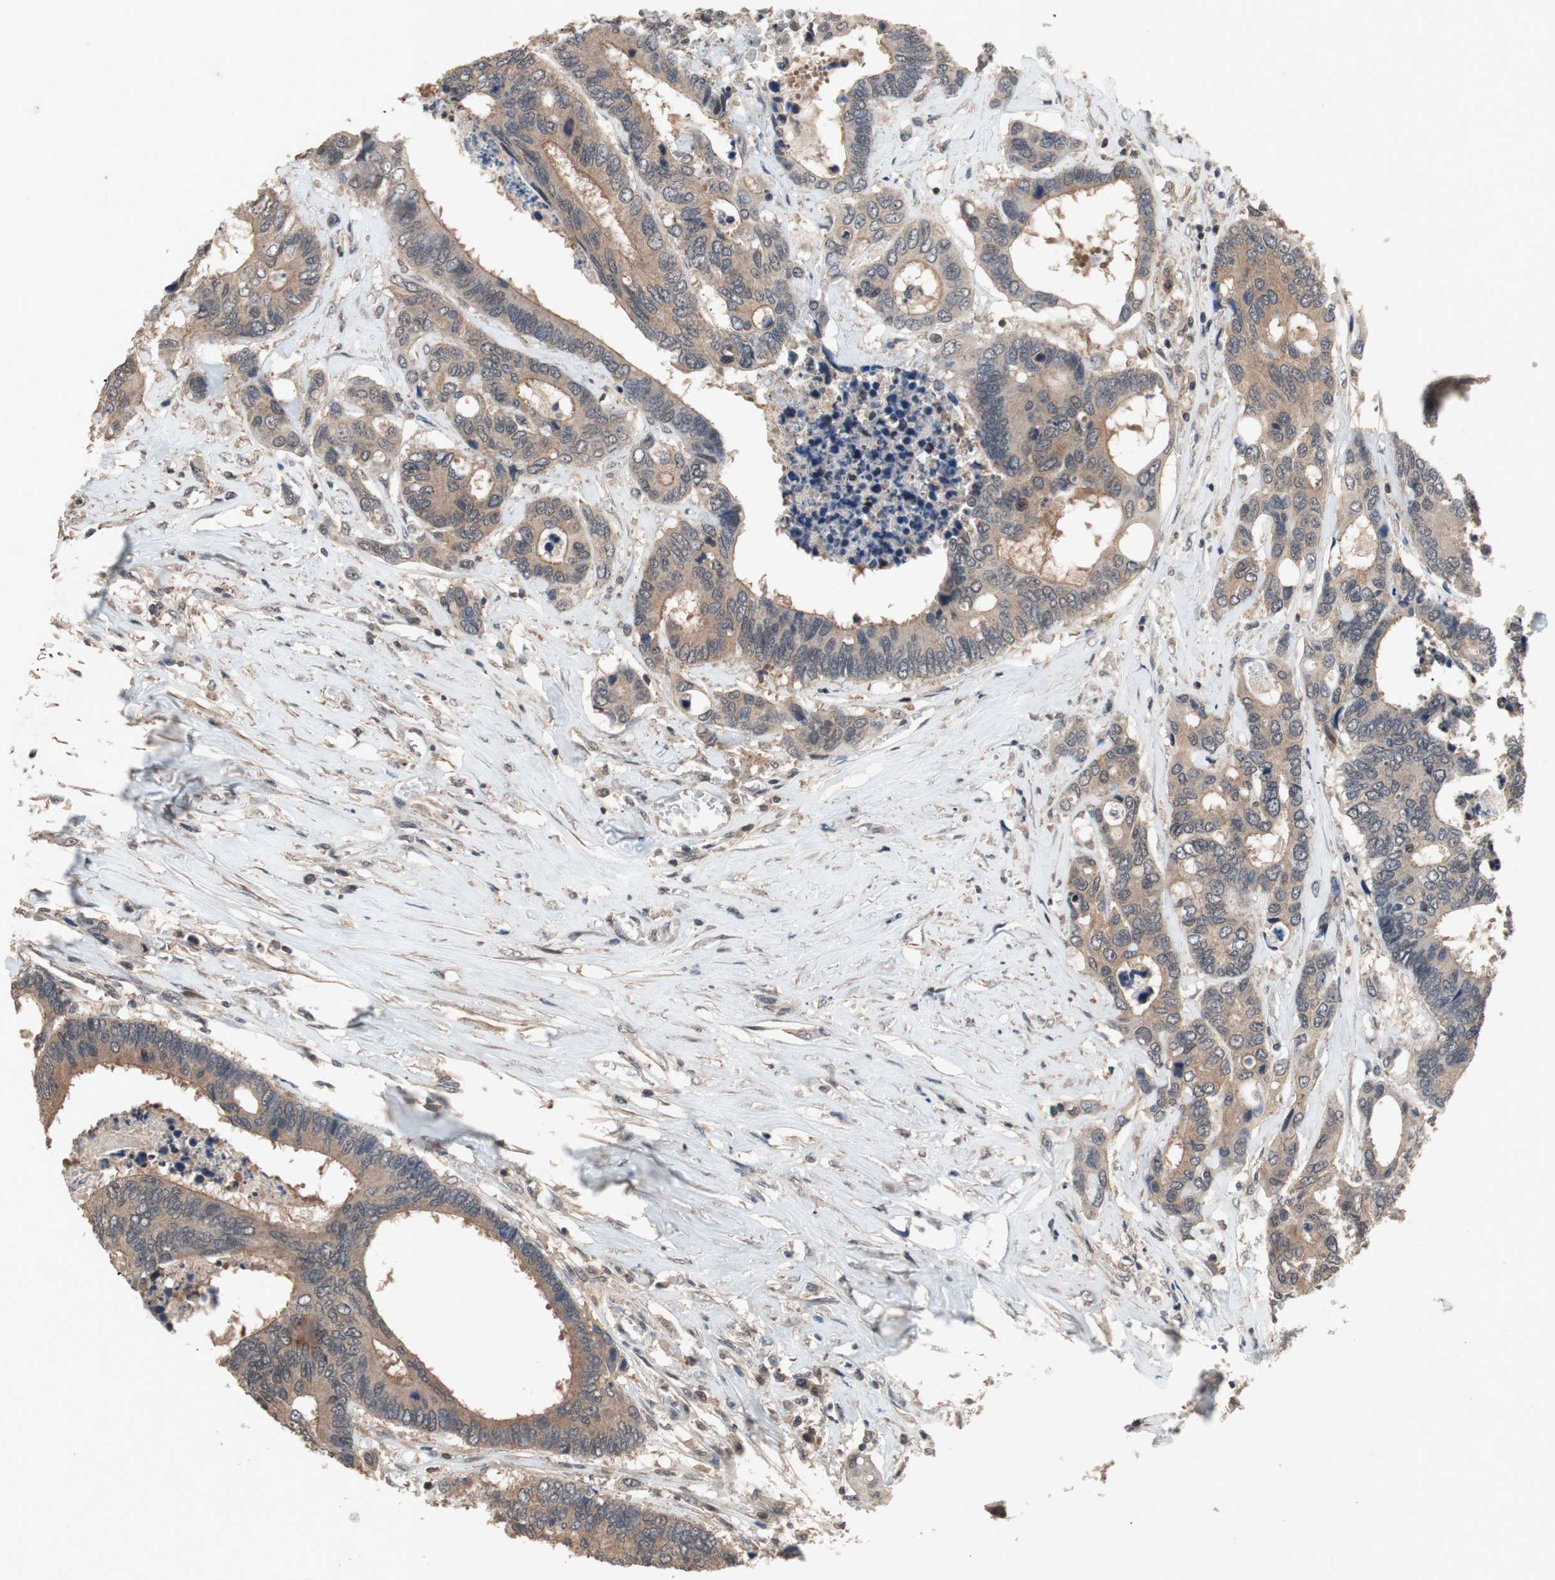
{"staining": {"intensity": "moderate", "quantity": ">75%", "location": "cytoplasmic/membranous"}, "tissue": "colorectal cancer", "cell_type": "Tumor cells", "image_type": "cancer", "snomed": [{"axis": "morphology", "description": "Adenocarcinoma, NOS"}, {"axis": "topography", "description": "Rectum"}], "caption": "Protein staining reveals moderate cytoplasmic/membranous expression in approximately >75% of tumor cells in colorectal cancer. Nuclei are stained in blue.", "gene": "GART", "patient": {"sex": "male", "age": 55}}